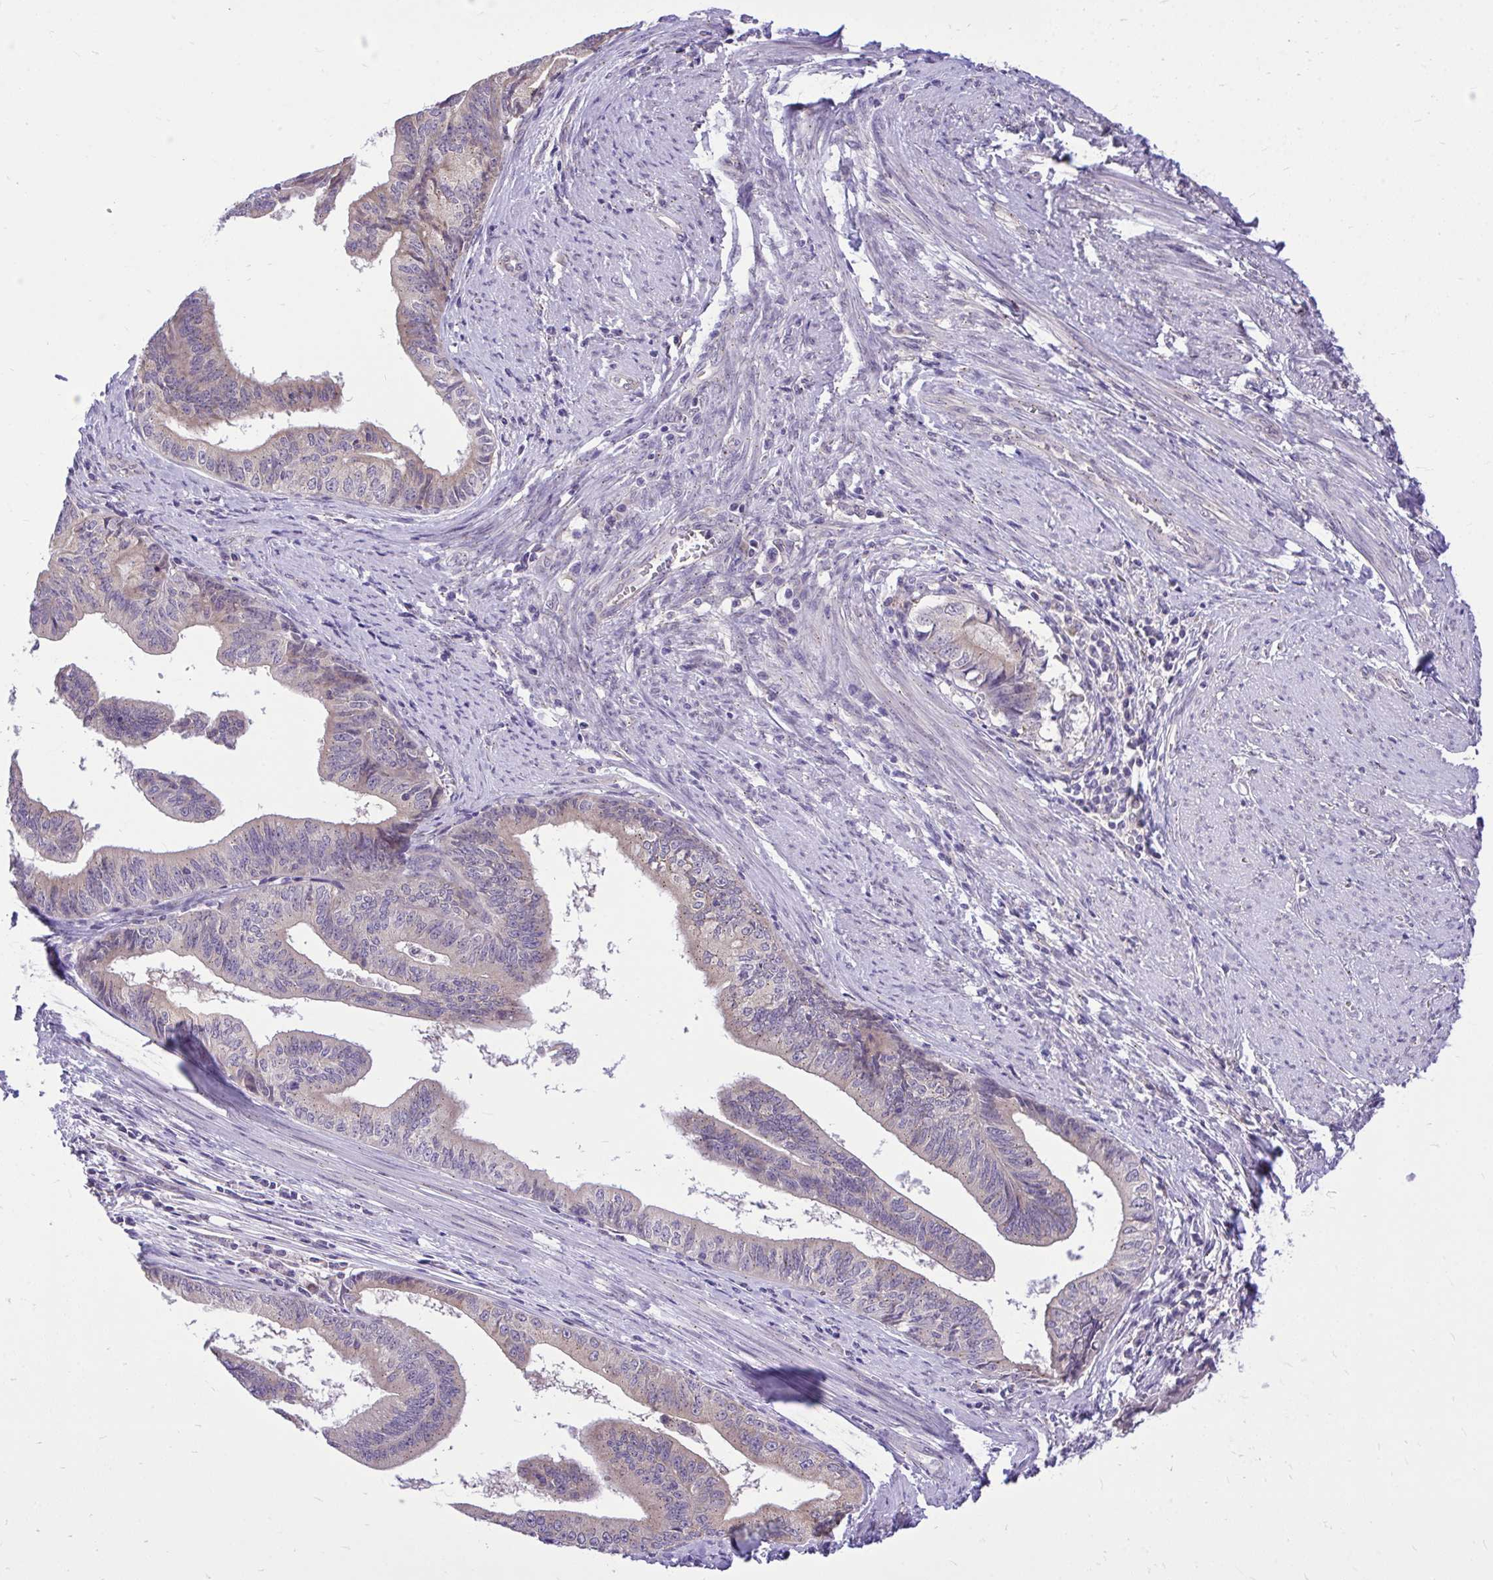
{"staining": {"intensity": "weak", "quantity": "<25%", "location": "cytoplasmic/membranous"}, "tissue": "endometrial cancer", "cell_type": "Tumor cells", "image_type": "cancer", "snomed": [{"axis": "morphology", "description": "Adenocarcinoma, NOS"}, {"axis": "topography", "description": "Endometrium"}], "caption": "IHC histopathology image of neoplastic tissue: adenocarcinoma (endometrial) stained with DAB demonstrates no significant protein expression in tumor cells. (DAB (3,3'-diaminobenzidine) immunohistochemistry (IHC), high magnification).", "gene": "CEACAM18", "patient": {"sex": "female", "age": 65}}